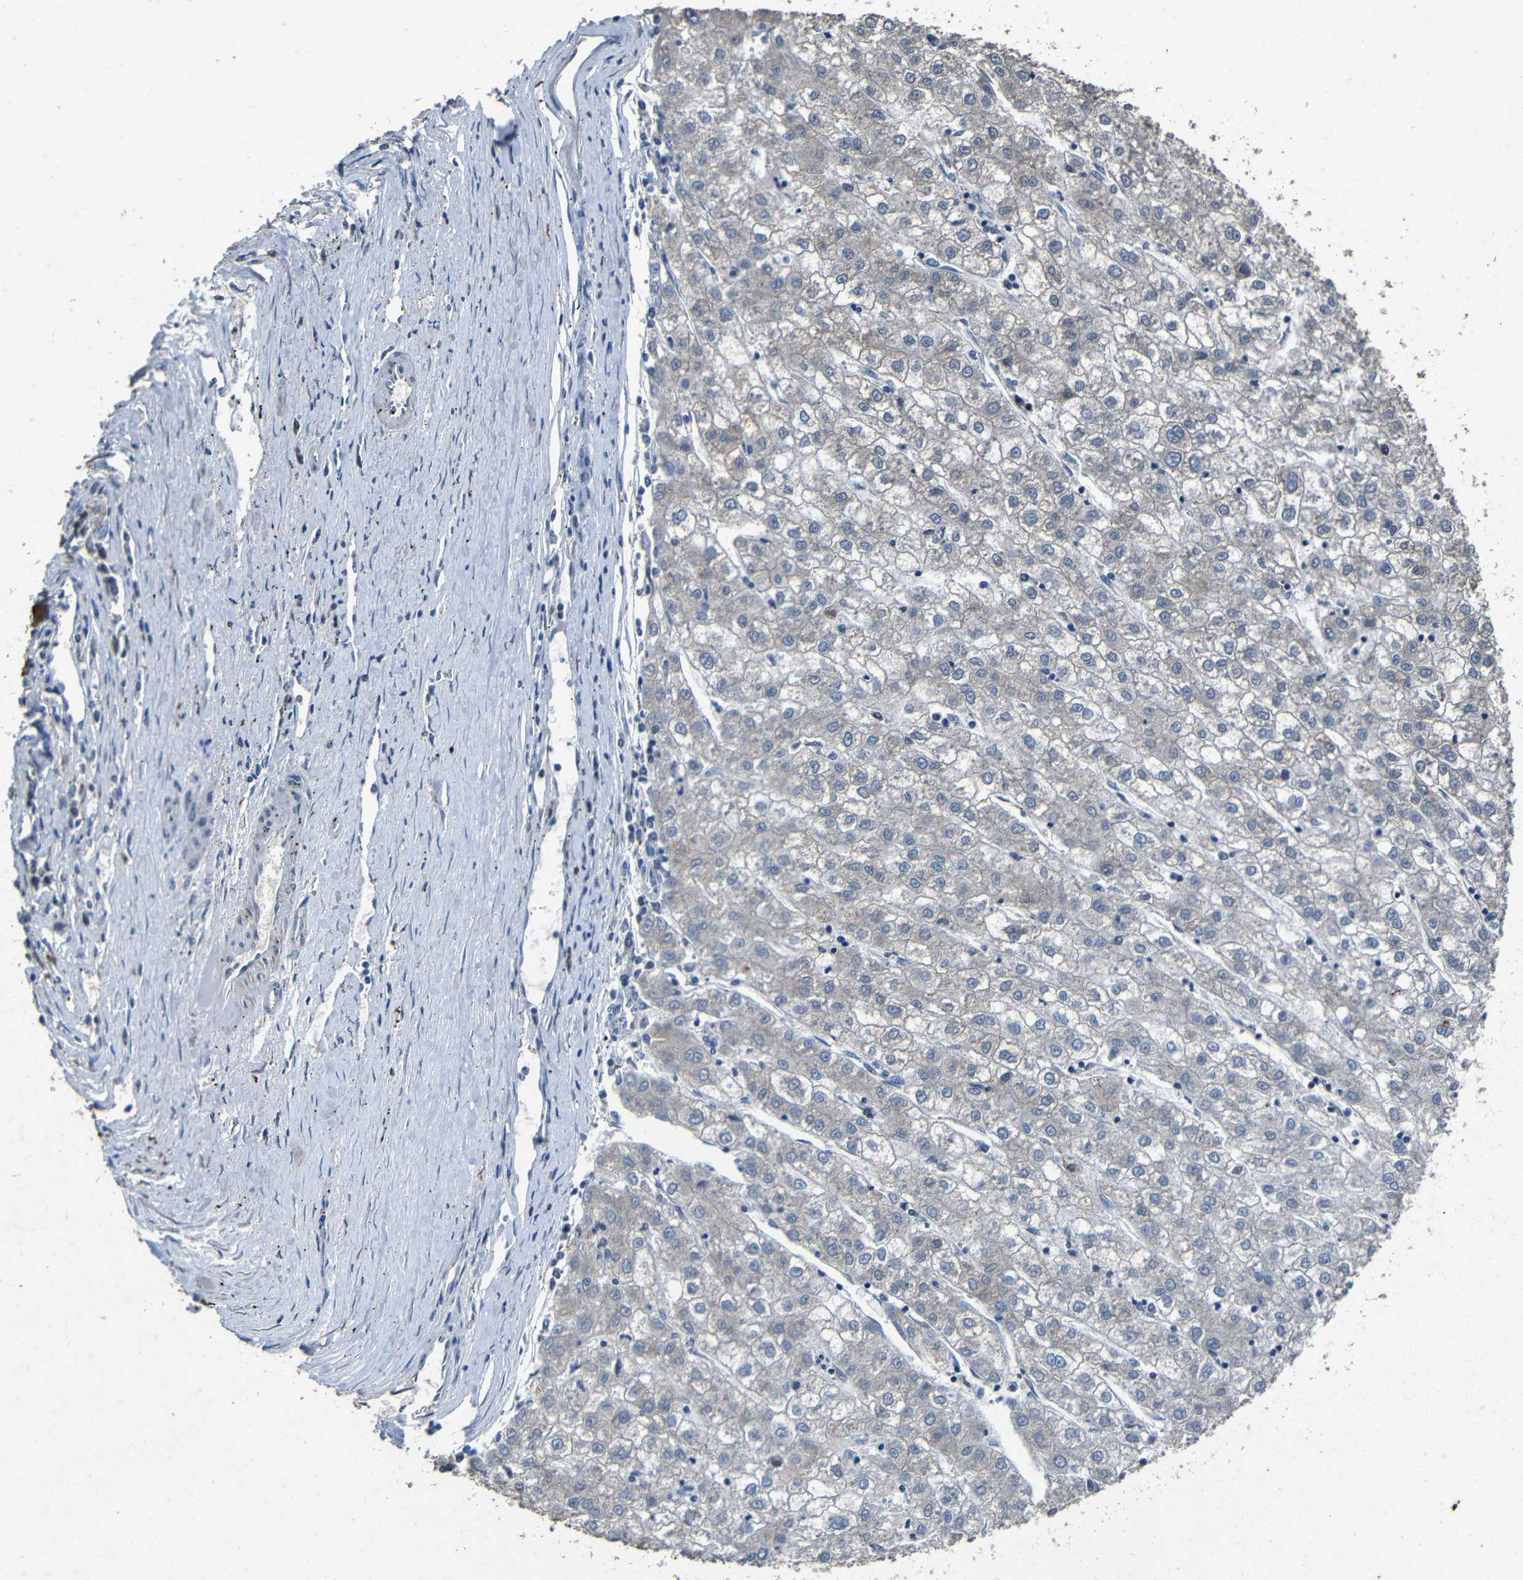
{"staining": {"intensity": "negative", "quantity": "none", "location": "none"}, "tissue": "liver cancer", "cell_type": "Tumor cells", "image_type": "cancer", "snomed": [{"axis": "morphology", "description": "Carcinoma, Hepatocellular, NOS"}, {"axis": "topography", "description": "Liver"}], "caption": "A micrograph of human liver cancer is negative for staining in tumor cells.", "gene": "C6orf89", "patient": {"sex": "male", "age": 72}}